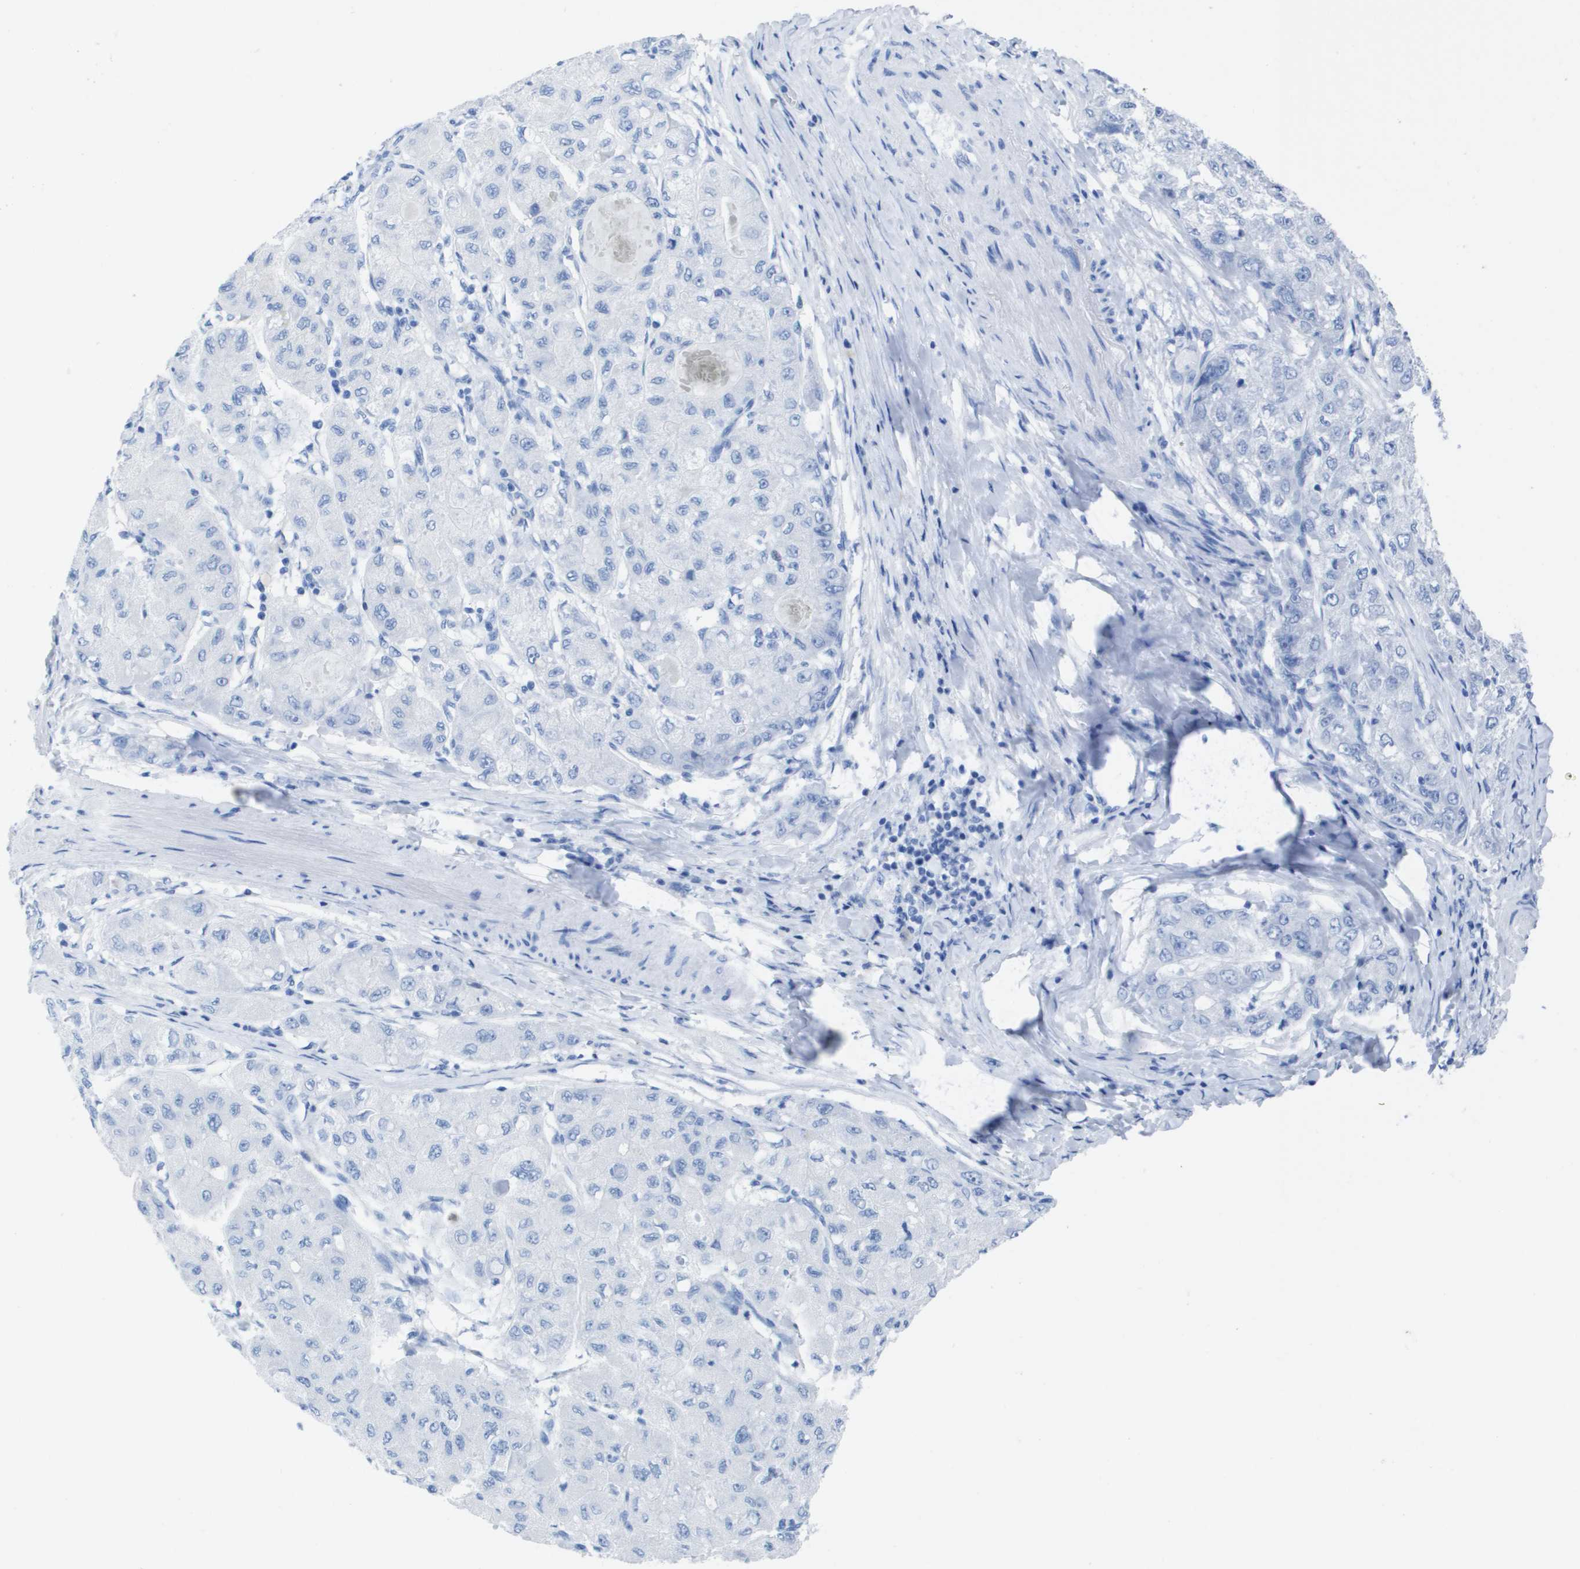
{"staining": {"intensity": "negative", "quantity": "none", "location": "none"}, "tissue": "liver cancer", "cell_type": "Tumor cells", "image_type": "cancer", "snomed": [{"axis": "morphology", "description": "Carcinoma, Hepatocellular, NOS"}, {"axis": "topography", "description": "Liver"}], "caption": "Immunohistochemistry (IHC) of liver cancer exhibits no expression in tumor cells.", "gene": "KCNA3", "patient": {"sex": "male", "age": 80}}